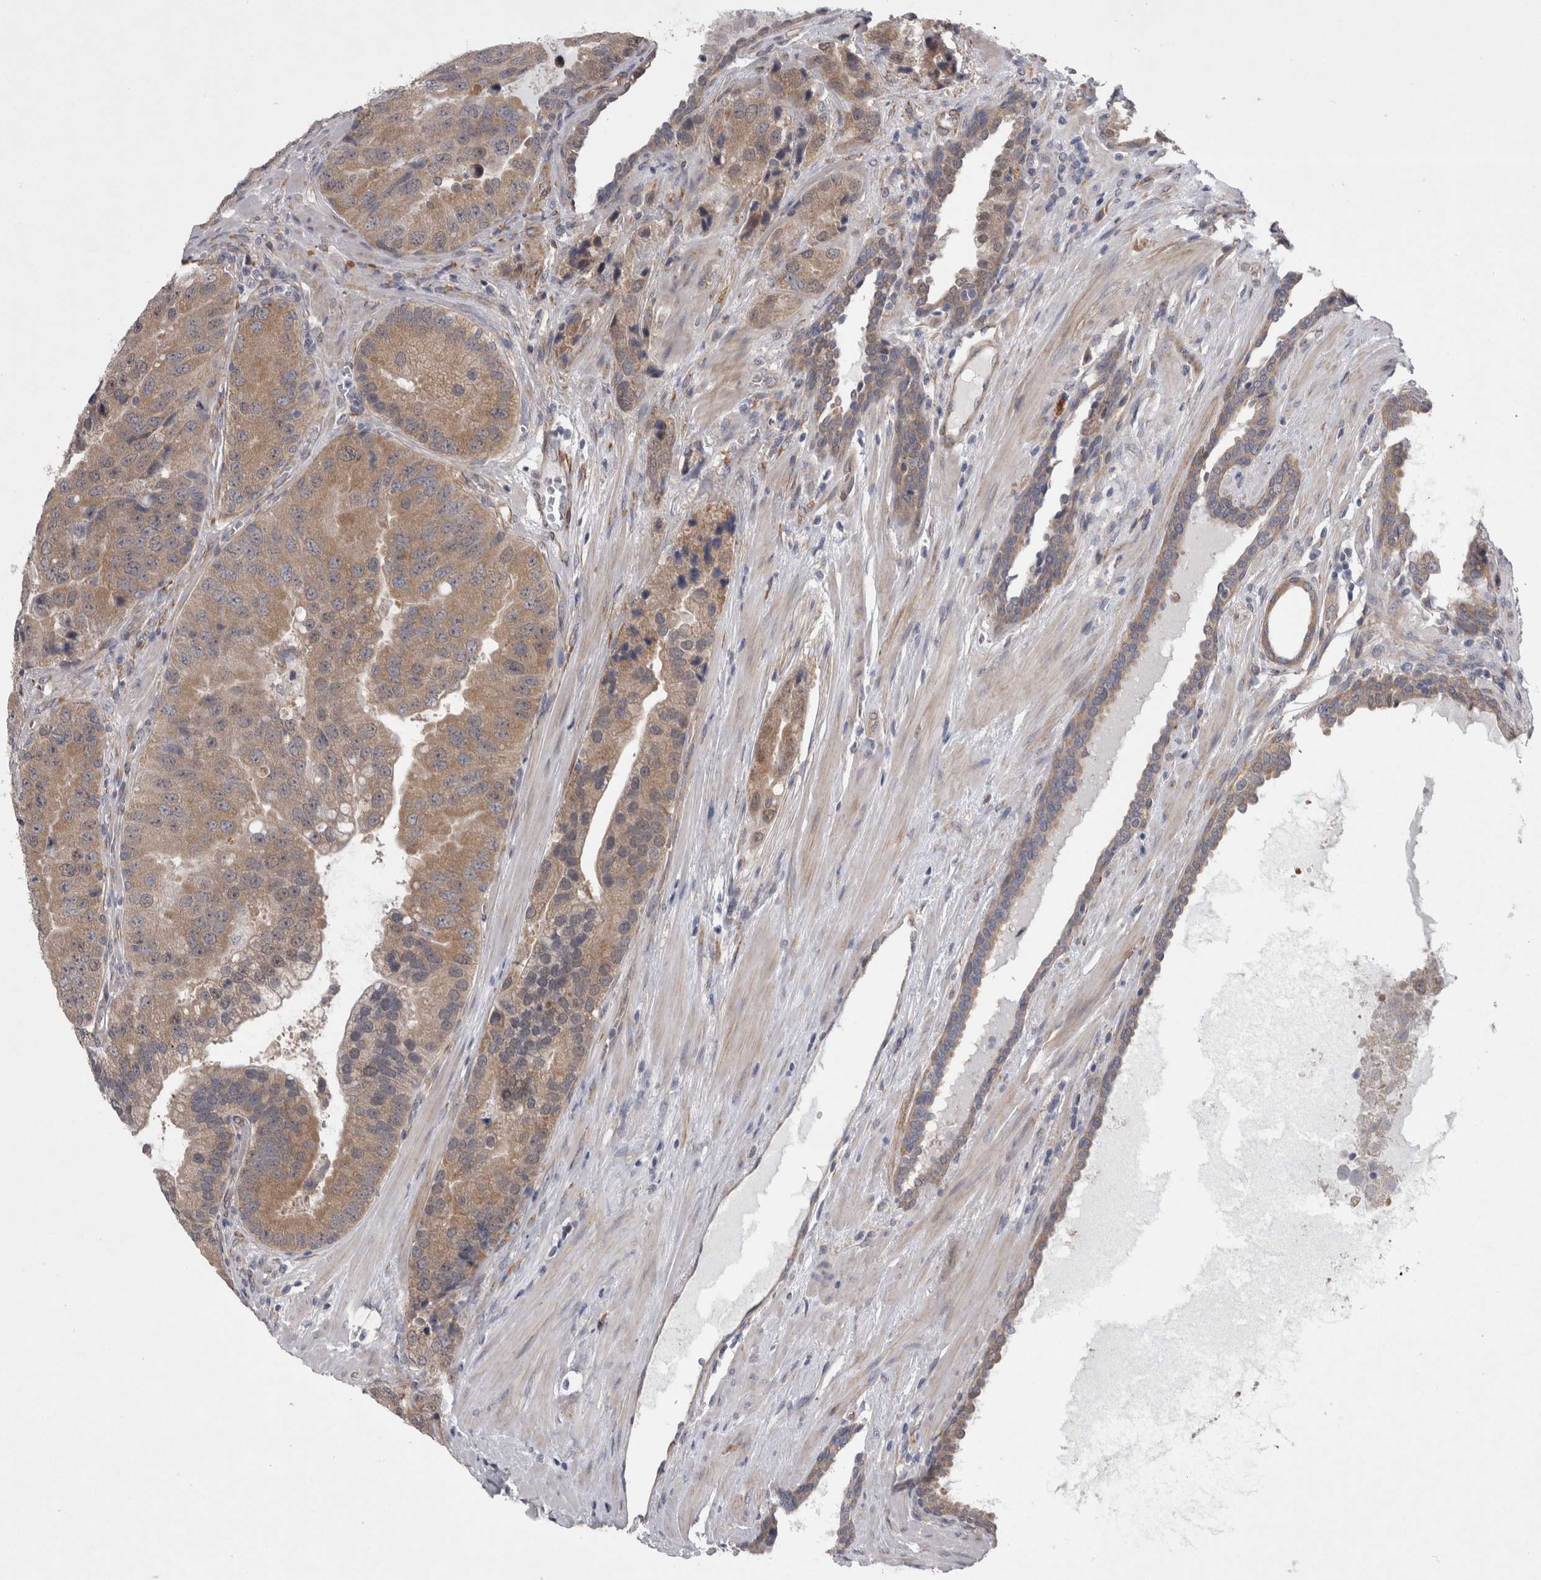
{"staining": {"intensity": "weak", "quantity": ">75%", "location": "cytoplasmic/membranous"}, "tissue": "prostate cancer", "cell_type": "Tumor cells", "image_type": "cancer", "snomed": [{"axis": "morphology", "description": "Adenocarcinoma, High grade"}, {"axis": "topography", "description": "Prostate"}], "caption": "Immunohistochemical staining of prostate high-grade adenocarcinoma reveals low levels of weak cytoplasmic/membranous protein expression in approximately >75% of tumor cells. (DAB (3,3'-diaminobenzidine) IHC, brown staining for protein, blue staining for nuclei).", "gene": "DDX6", "patient": {"sex": "male", "age": 70}}